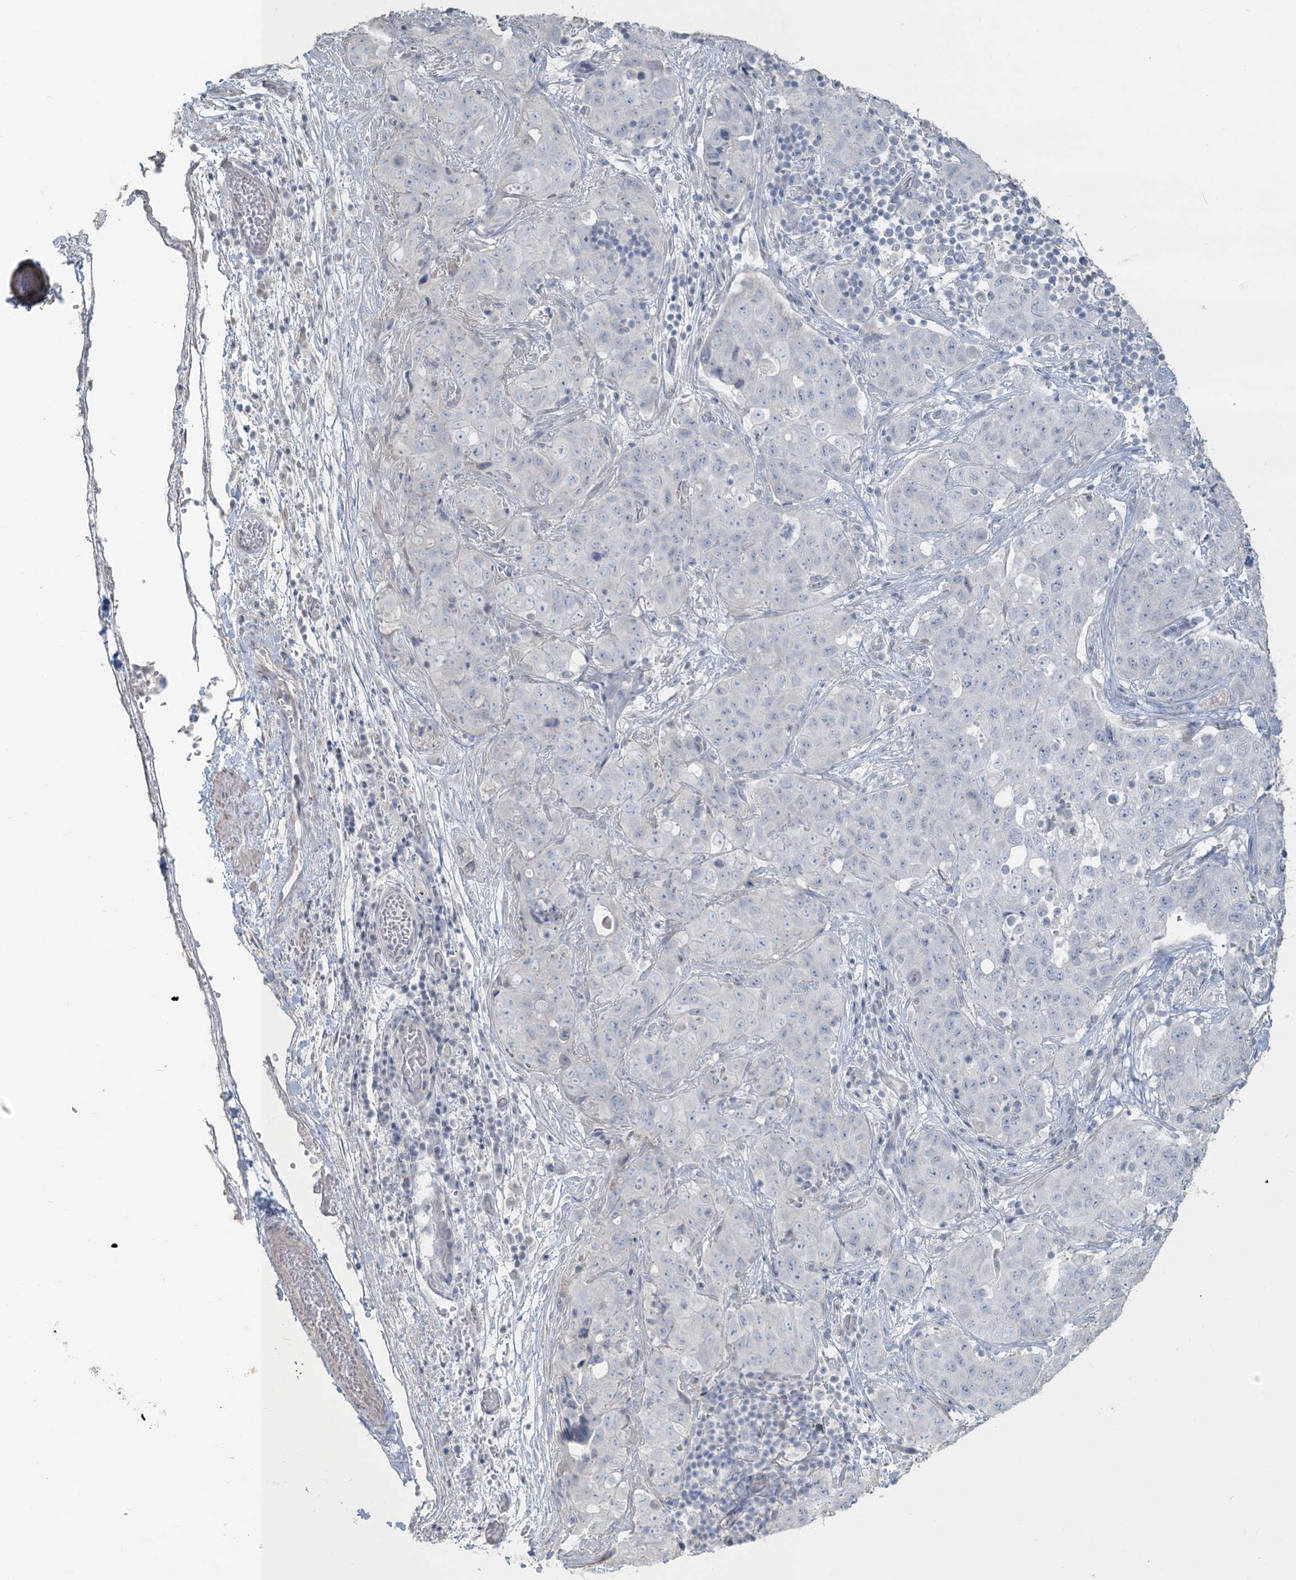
{"staining": {"intensity": "negative", "quantity": "none", "location": "none"}, "tissue": "stomach cancer", "cell_type": "Tumor cells", "image_type": "cancer", "snomed": [{"axis": "morphology", "description": "Normal tissue, NOS"}, {"axis": "morphology", "description": "Adenocarcinoma, NOS"}, {"axis": "topography", "description": "Lymph node"}, {"axis": "topography", "description": "Stomach"}], "caption": "Protein analysis of stomach cancer shows no significant positivity in tumor cells. (DAB immunohistochemistry with hematoxylin counter stain).", "gene": "NPHS2", "patient": {"sex": "male", "age": 48}}